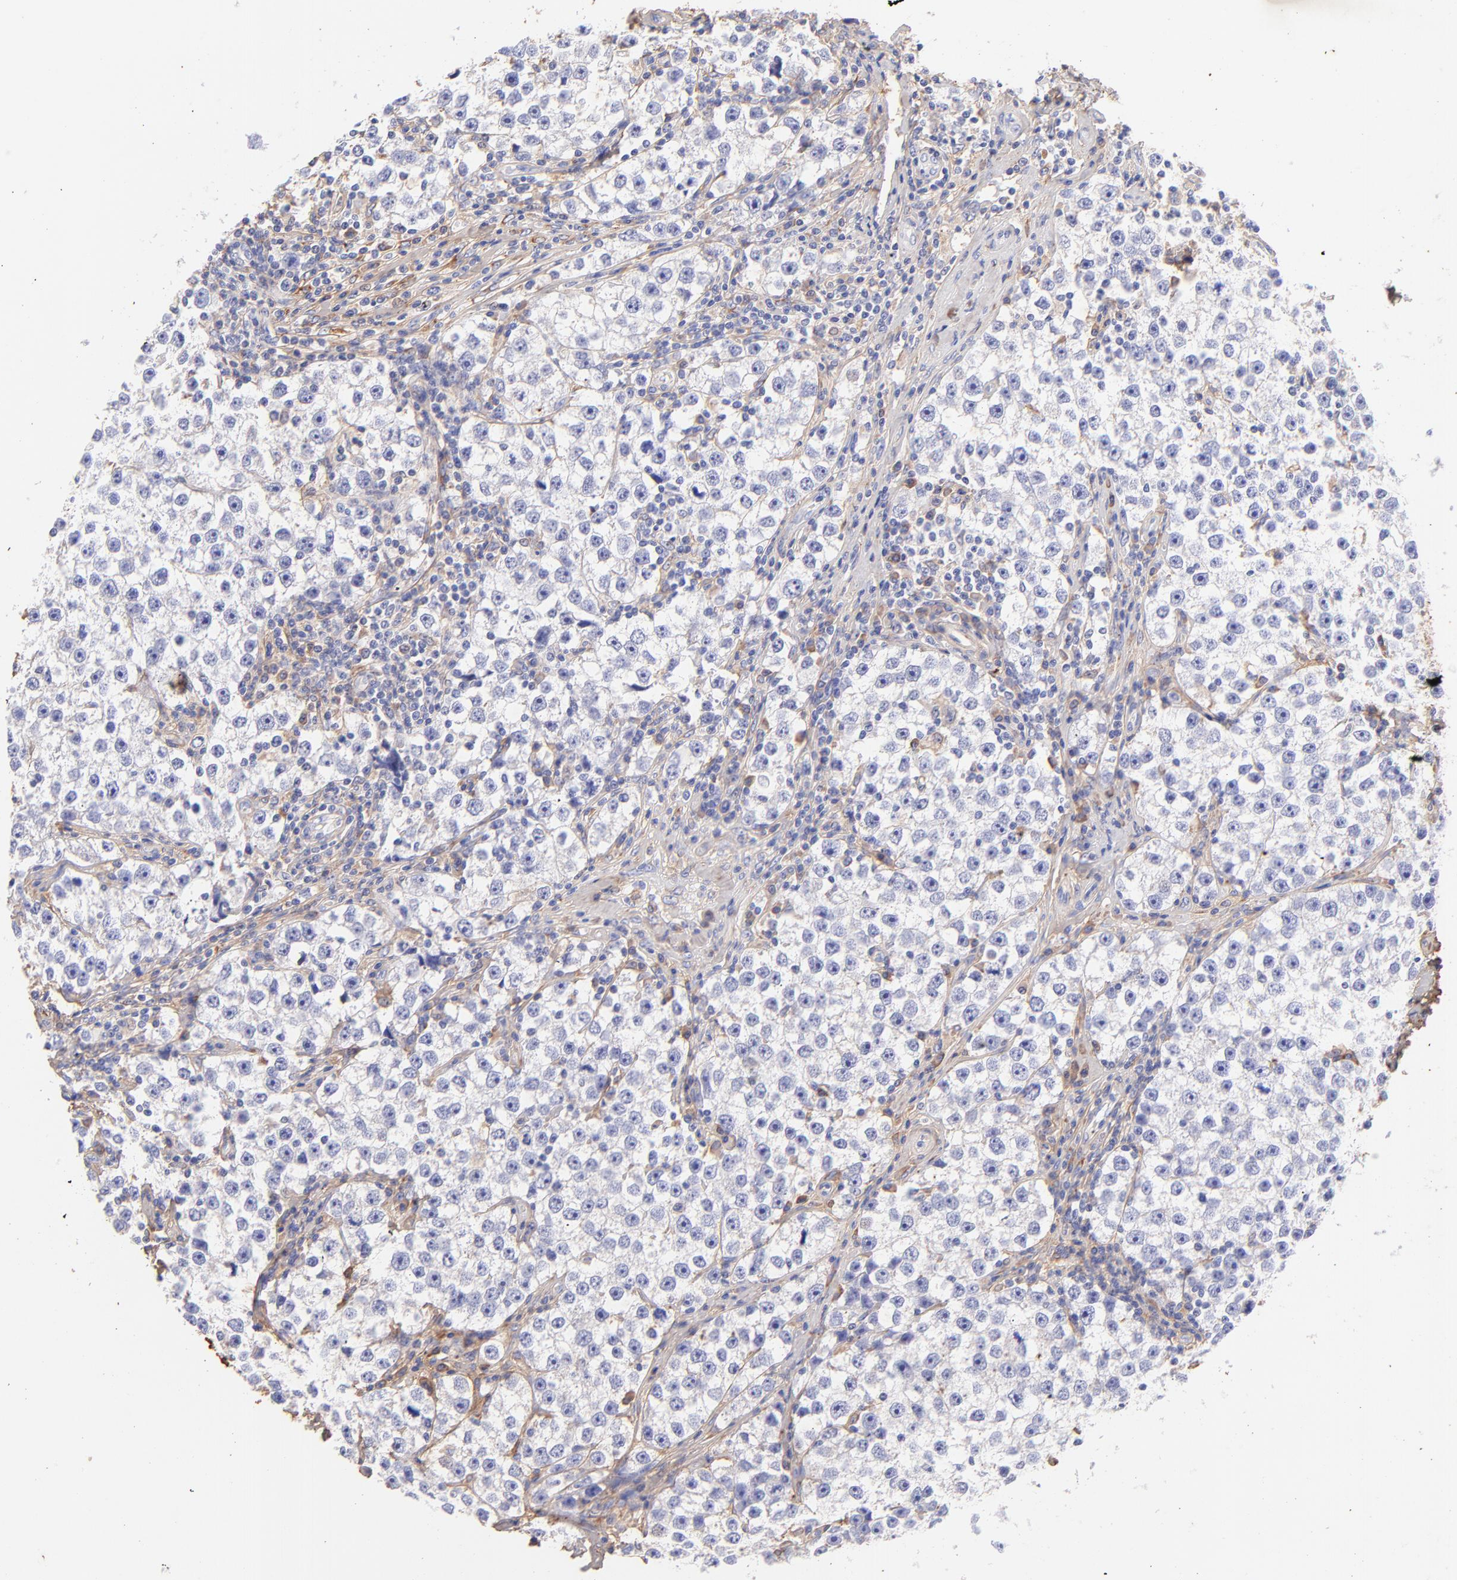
{"staining": {"intensity": "negative", "quantity": "none", "location": "none"}, "tissue": "testis cancer", "cell_type": "Tumor cells", "image_type": "cancer", "snomed": [{"axis": "morphology", "description": "Seminoma, NOS"}, {"axis": "topography", "description": "Testis"}], "caption": "Testis cancer was stained to show a protein in brown. There is no significant expression in tumor cells.", "gene": "BGN", "patient": {"sex": "male", "age": 32}}